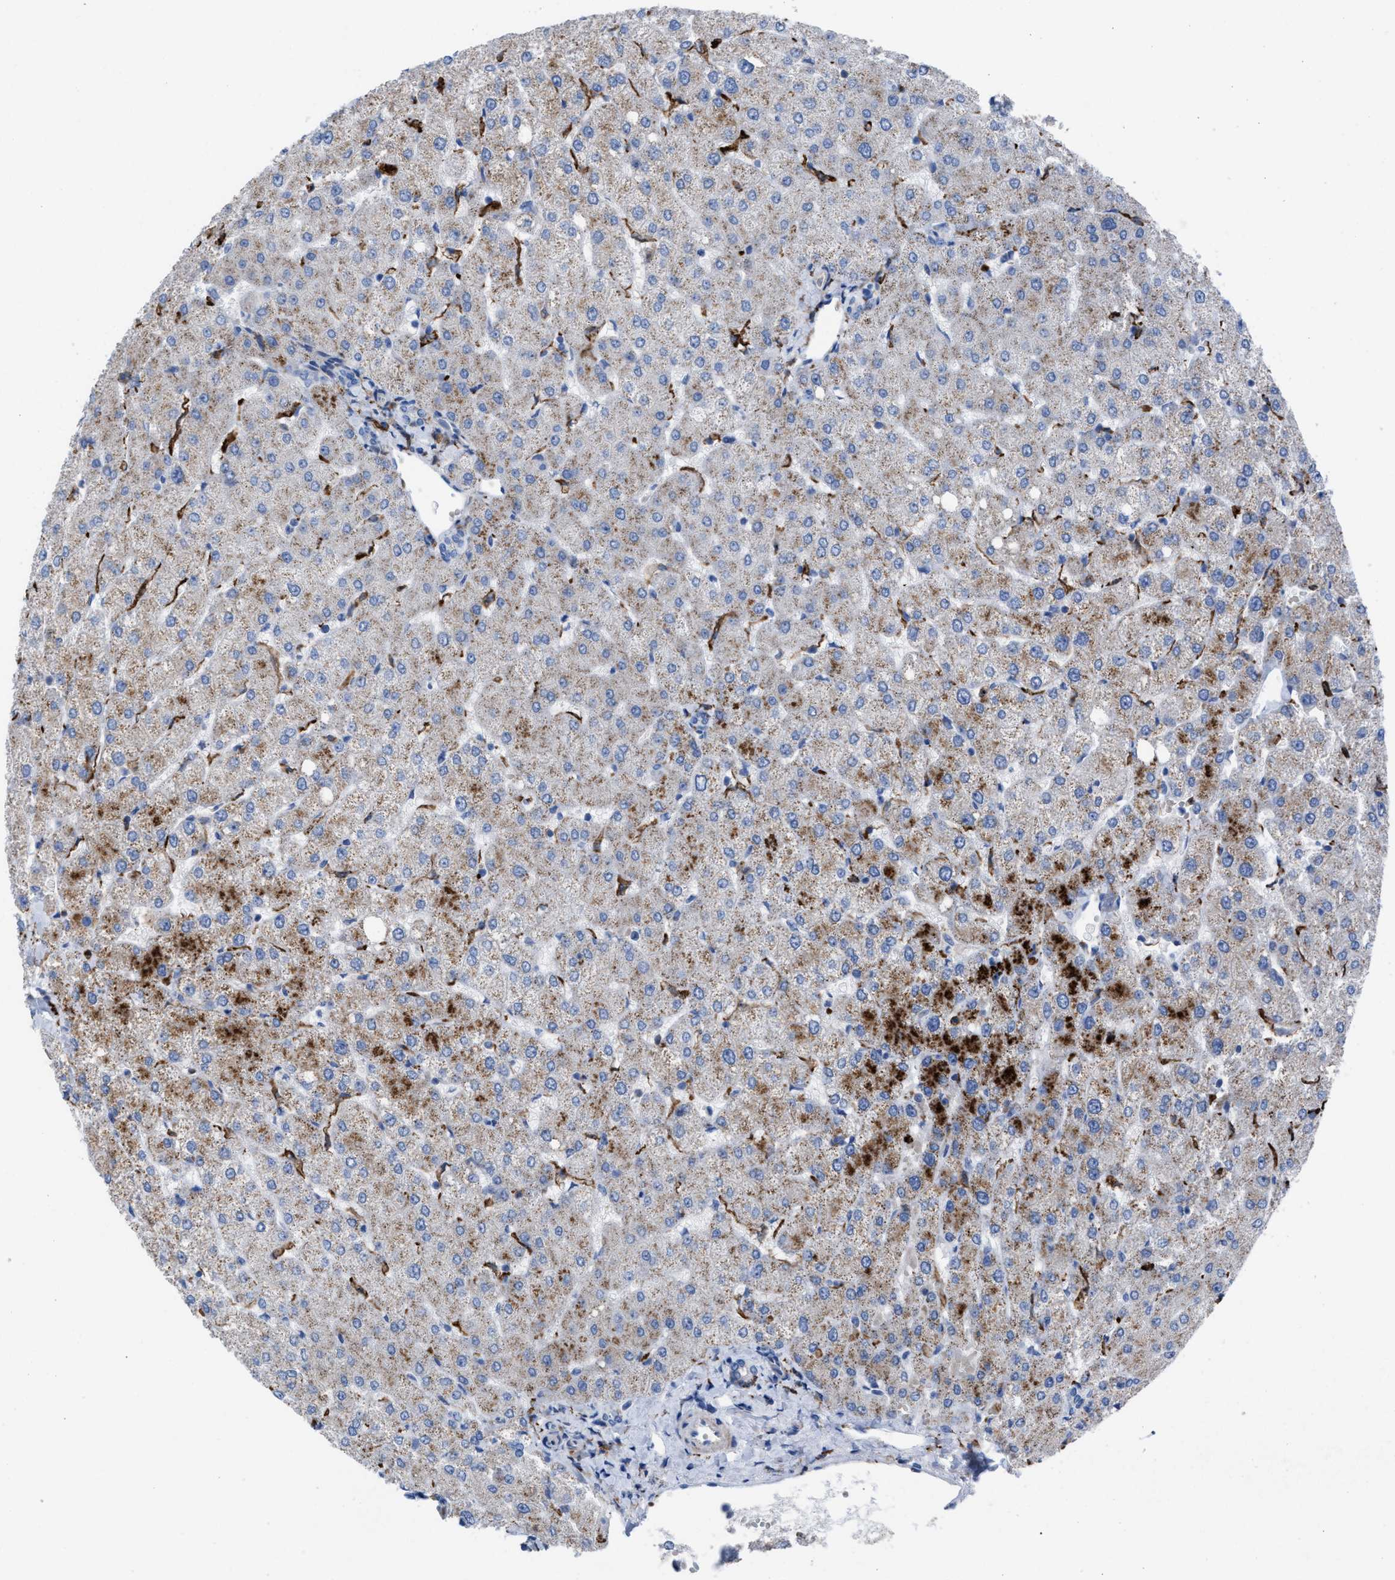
{"staining": {"intensity": "weak", "quantity": "<25%", "location": "cytoplasmic/membranous"}, "tissue": "liver", "cell_type": "Cholangiocytes", "image_type": "normal", "snomed": [{"axis": "morphology", "description": "Normal tissue, NOS"}, {"axis": "topography", "description": "Liver"}], "caption": "This is an immunohistochemistry image of unremarkable human liver. There is no staining in cholangiocytes.", "gene": "SLC47A1", "patient": {"sex": "female", "age": 54}}